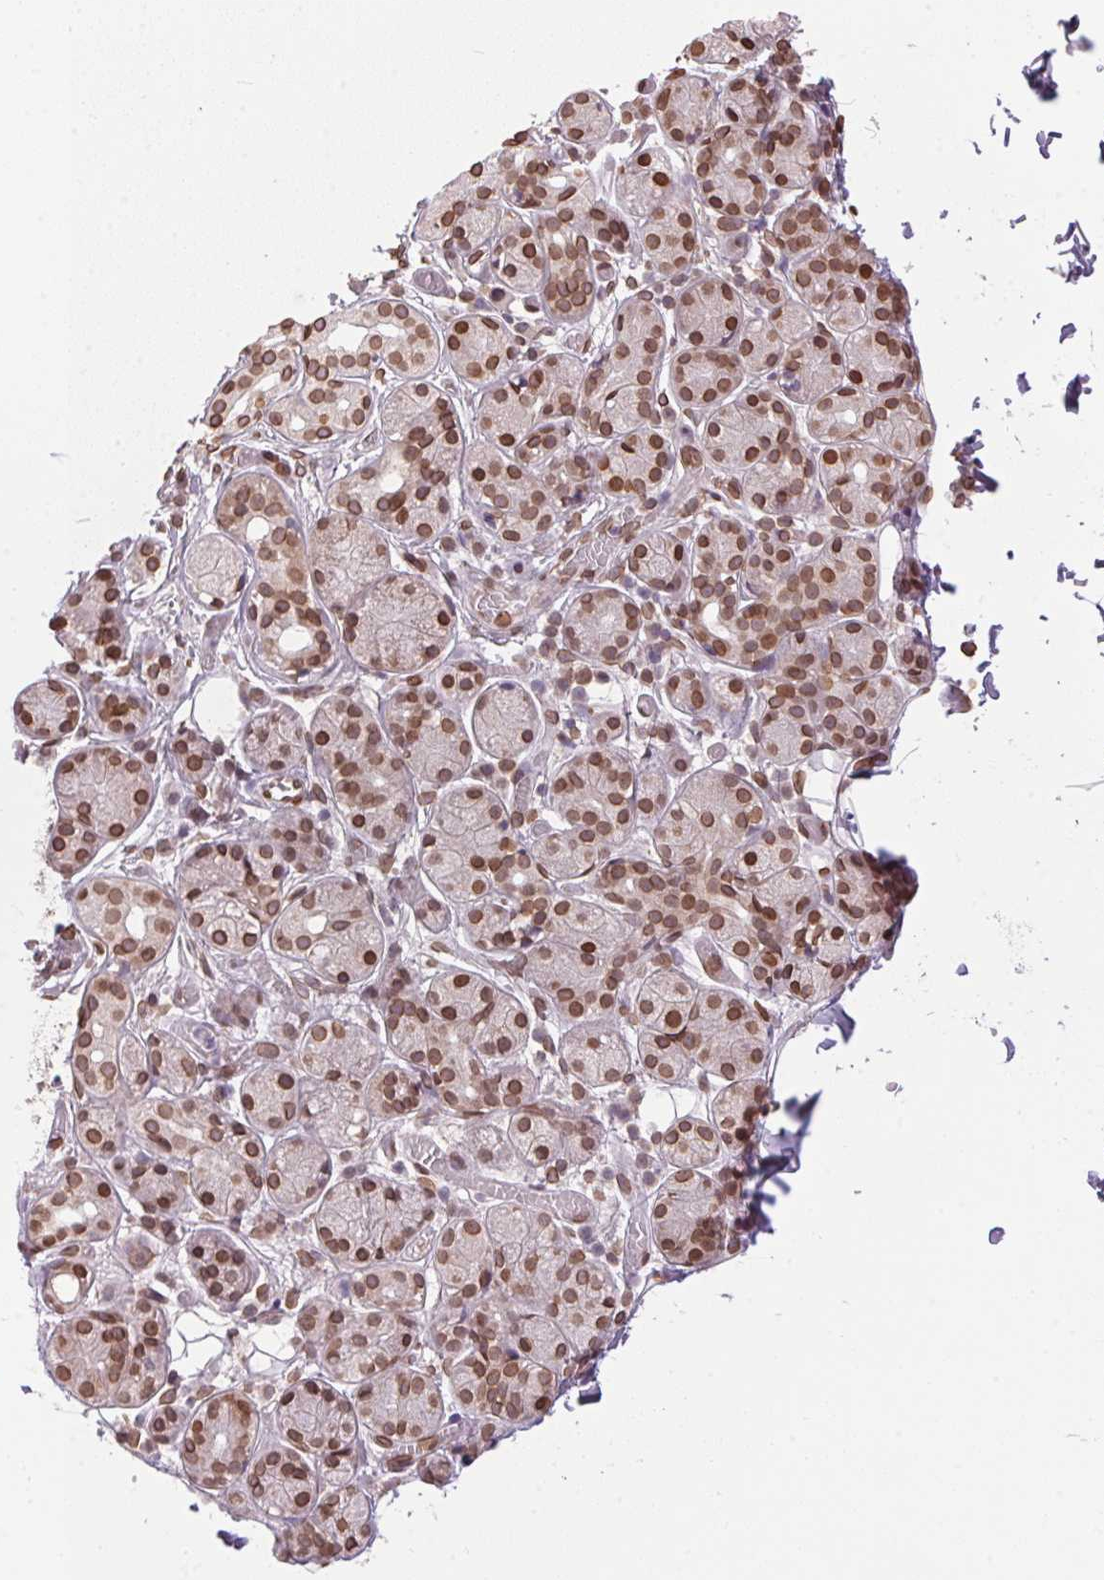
{"staining": {"intensity": "moderate", "quantity": ">75%", "location": "cytoplasmic/membranous,nuclear"}, "tissue": "salivary gland", "cell_type": "Glandular cells", "image_type": "normal", "snomed": [{"axis": "morphology", "description": "Normal tissue, NOS"}, {"axis": "topography", "description": "Salivary gland"}, {"axis": "topography", "description": "Peripheral nerve tissue"}], "caption": "IHC staining of unremarkable salivary gland, which exhibits medium levels of moderate cytoplasmic/membranous,nuclear positivity in about >75% of glandular cells indicating moderate cytoplasmic/membranous,nuclear protein staining. The staining was performed using DAB (brown) for protein detection and nuclei were counterstained in hematoxylin (blue).", "gene": "TMEM175", "patient": {"sex": "male", "age": 71}}